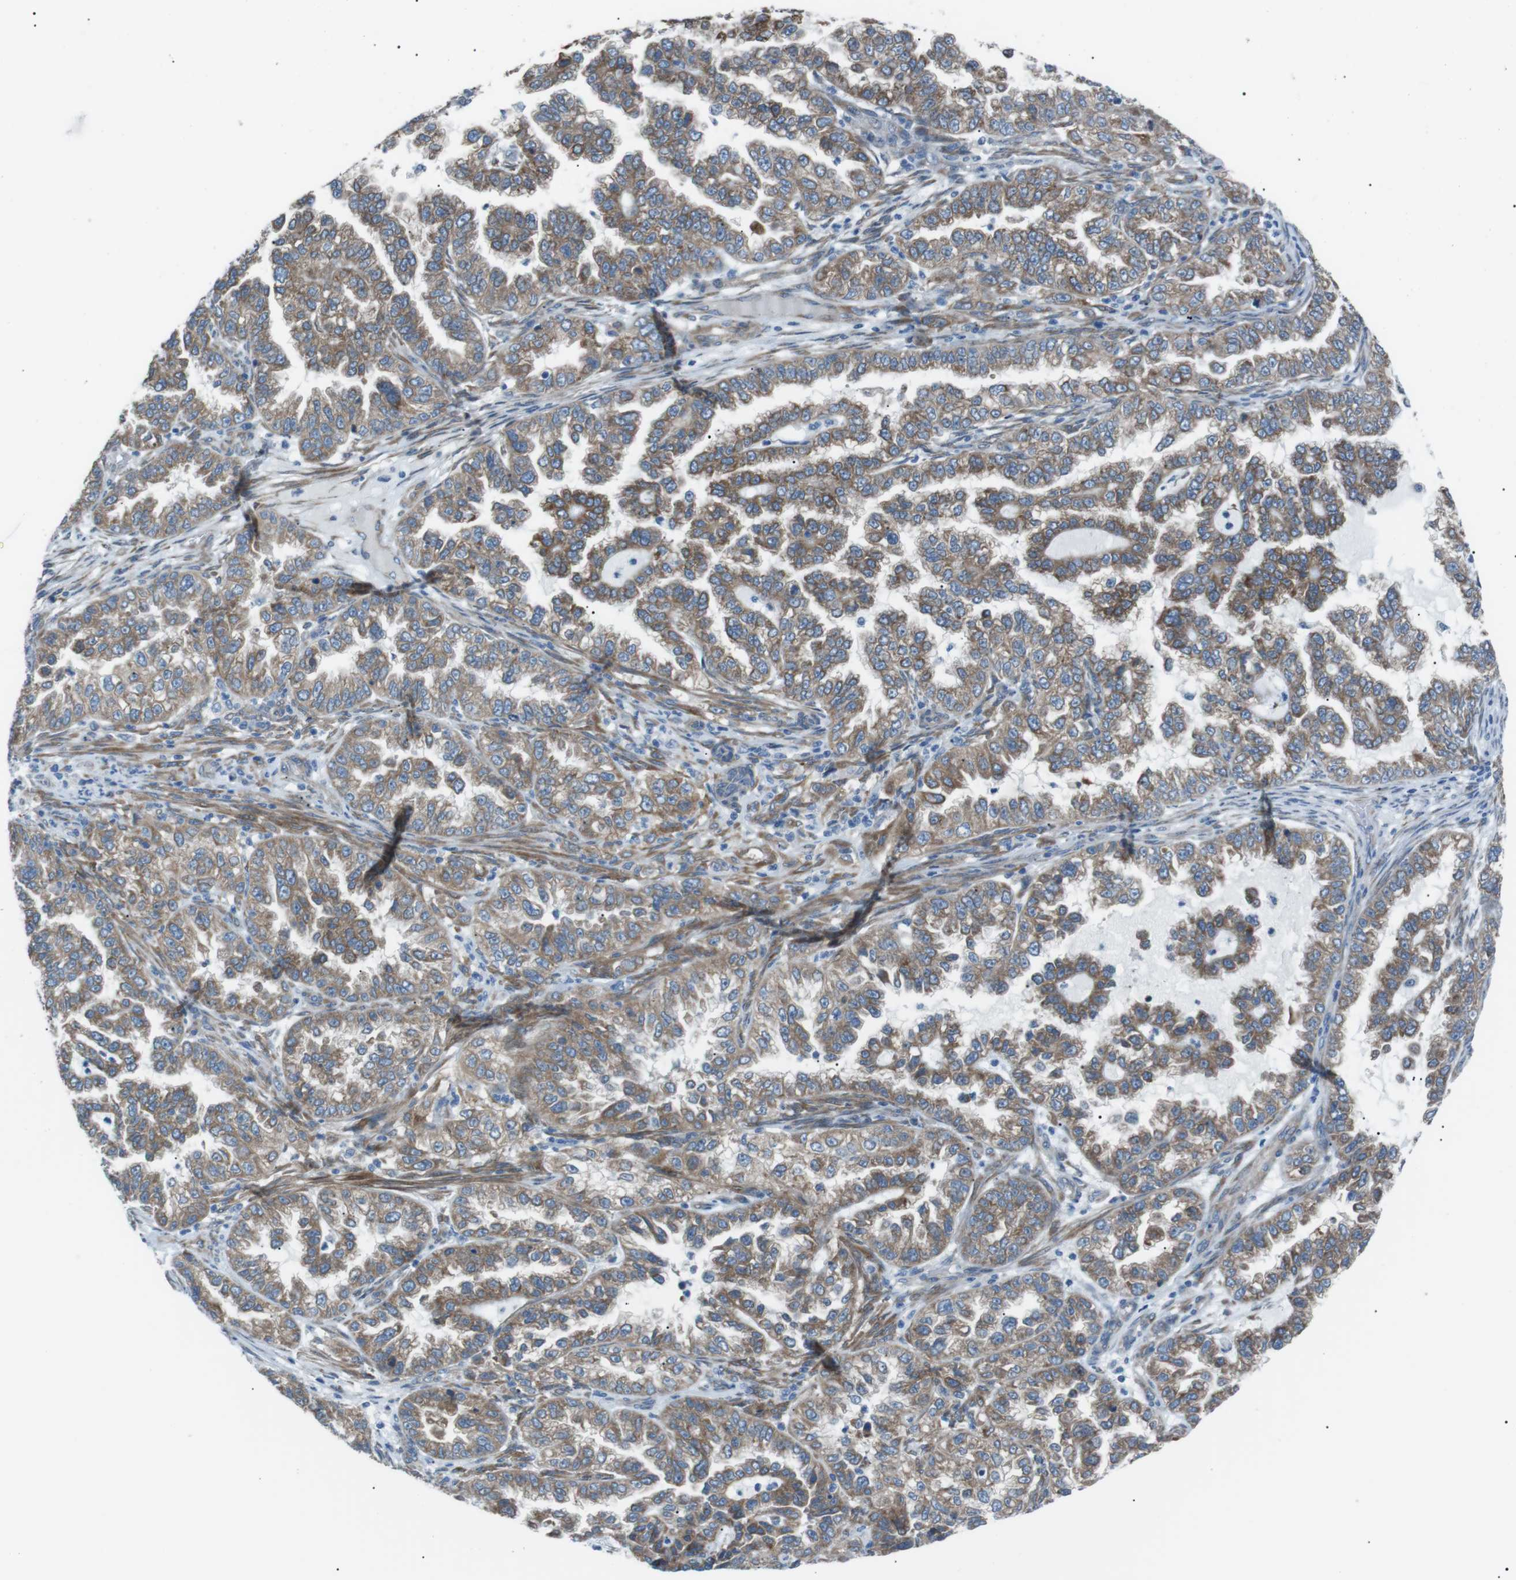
{"staining": {"intensity": "moderate", "quantity": ">75%", "location": "cytoplasmic/membranous"}, "tissue": "endometrial cancer", "cell_type": "Tumor cells", "image_type": "cancer", "snomed": [{"axis": "morphology", "description": "Adenocarcinoma, NOS"}, {"axis": "topography", "description": "Endometrium"}], "caption": "This is an image of IHC staining of endometrial cancer (adenocarcinoma), which shows moderate staining in the cytoplasmic/membranous of tumor cells.", "gene": "MTARC2", "patient": {"sex": "female", "age": 85}}